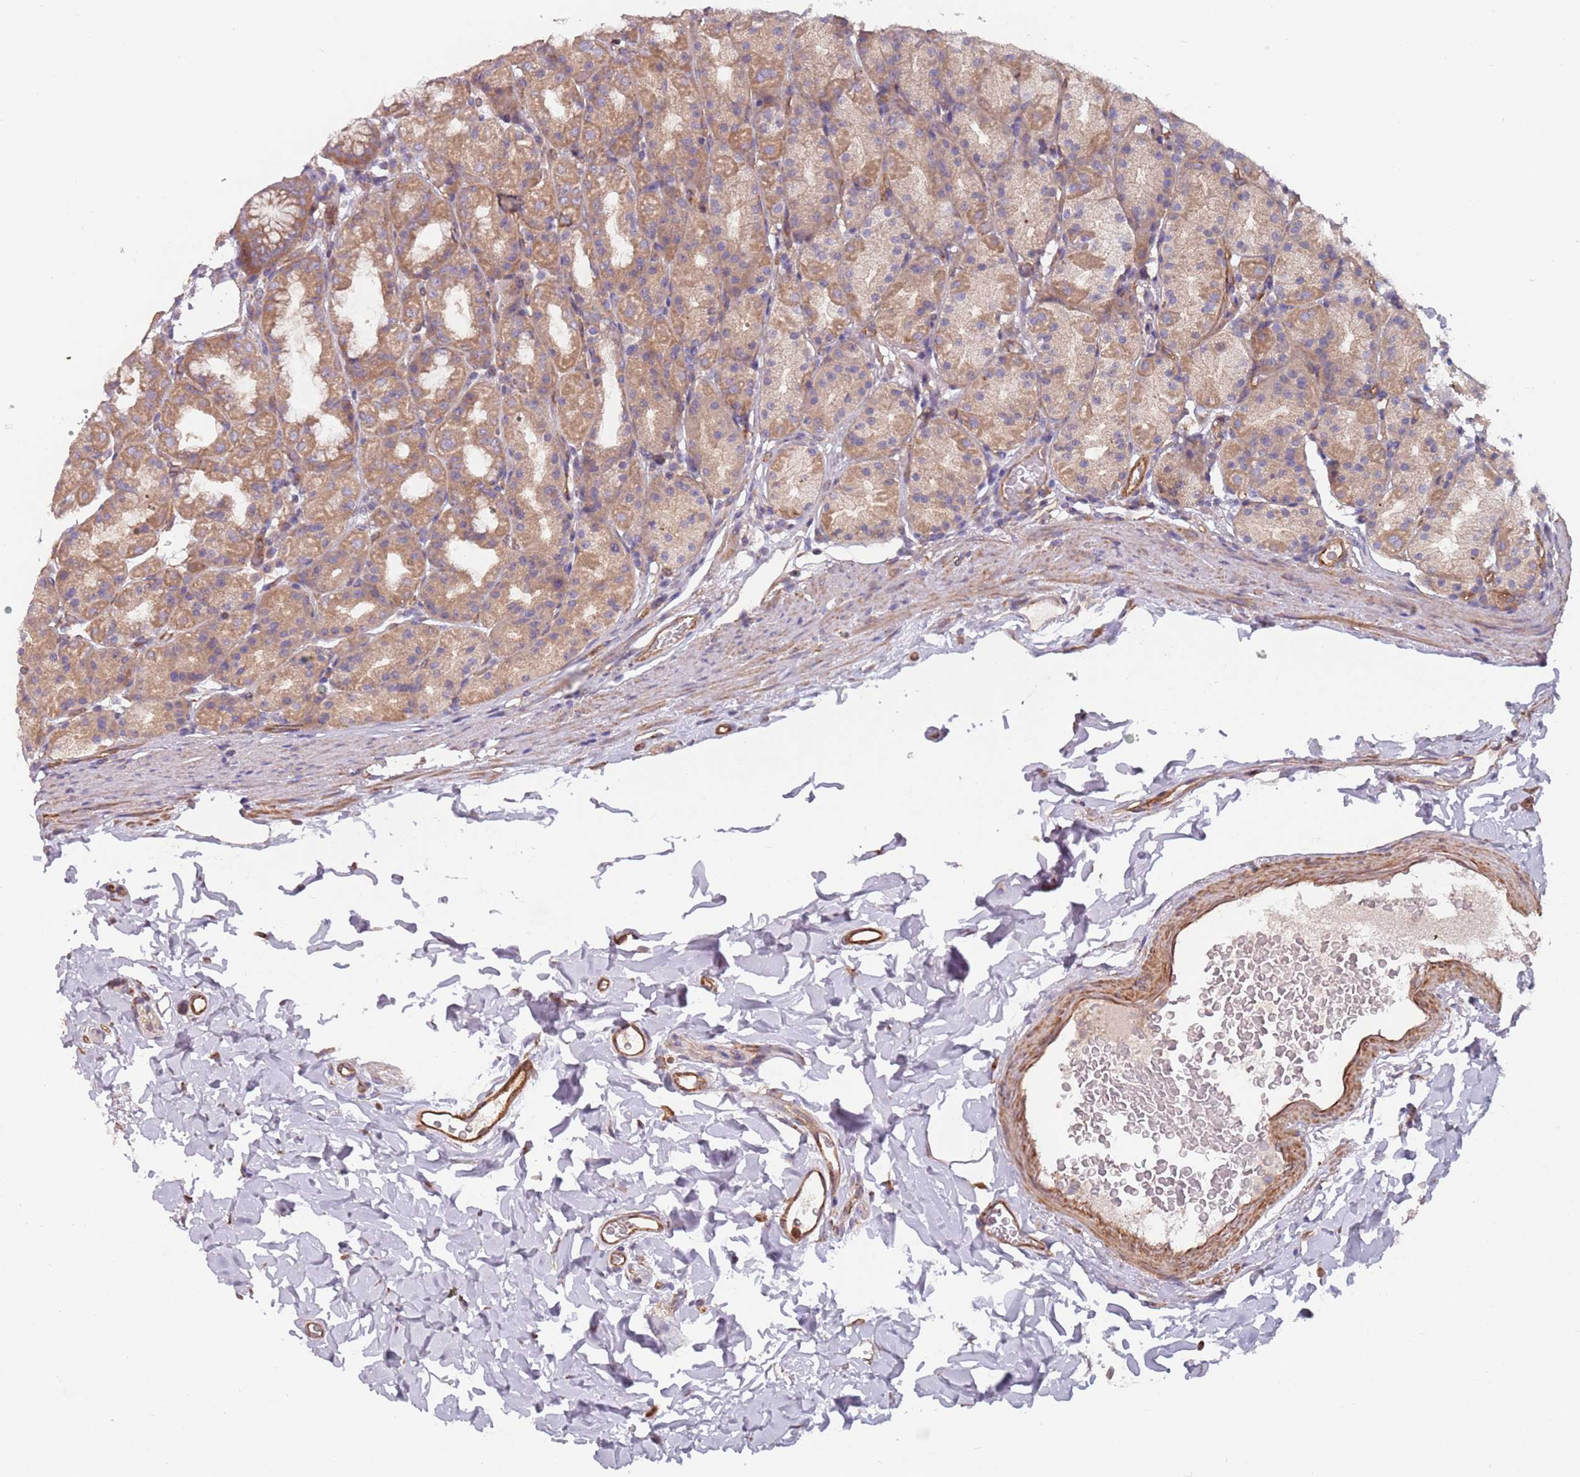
{"staining": {"intensity": "moderate", "quantity": "25%-75%", "location": "cytoplasmic/membranous"}, "tissue": "stomach", "cell_type": "Glandular cells", "image_type": "normal", "snomed": [{"axis": "morphology", "description": "Normal tissue, NOS"}, {"axis": "topography", "description": "Stomach, upper"}], "caption": "Stomach stained with DAB immunohistochemistry (IHC) reveals medium levels of moderate cytoplasmic/membranous staining in approximately 25%-75% of glandular cells.", "gene": "SPDL1", "patient": {"sex": "male", "age": 68}}